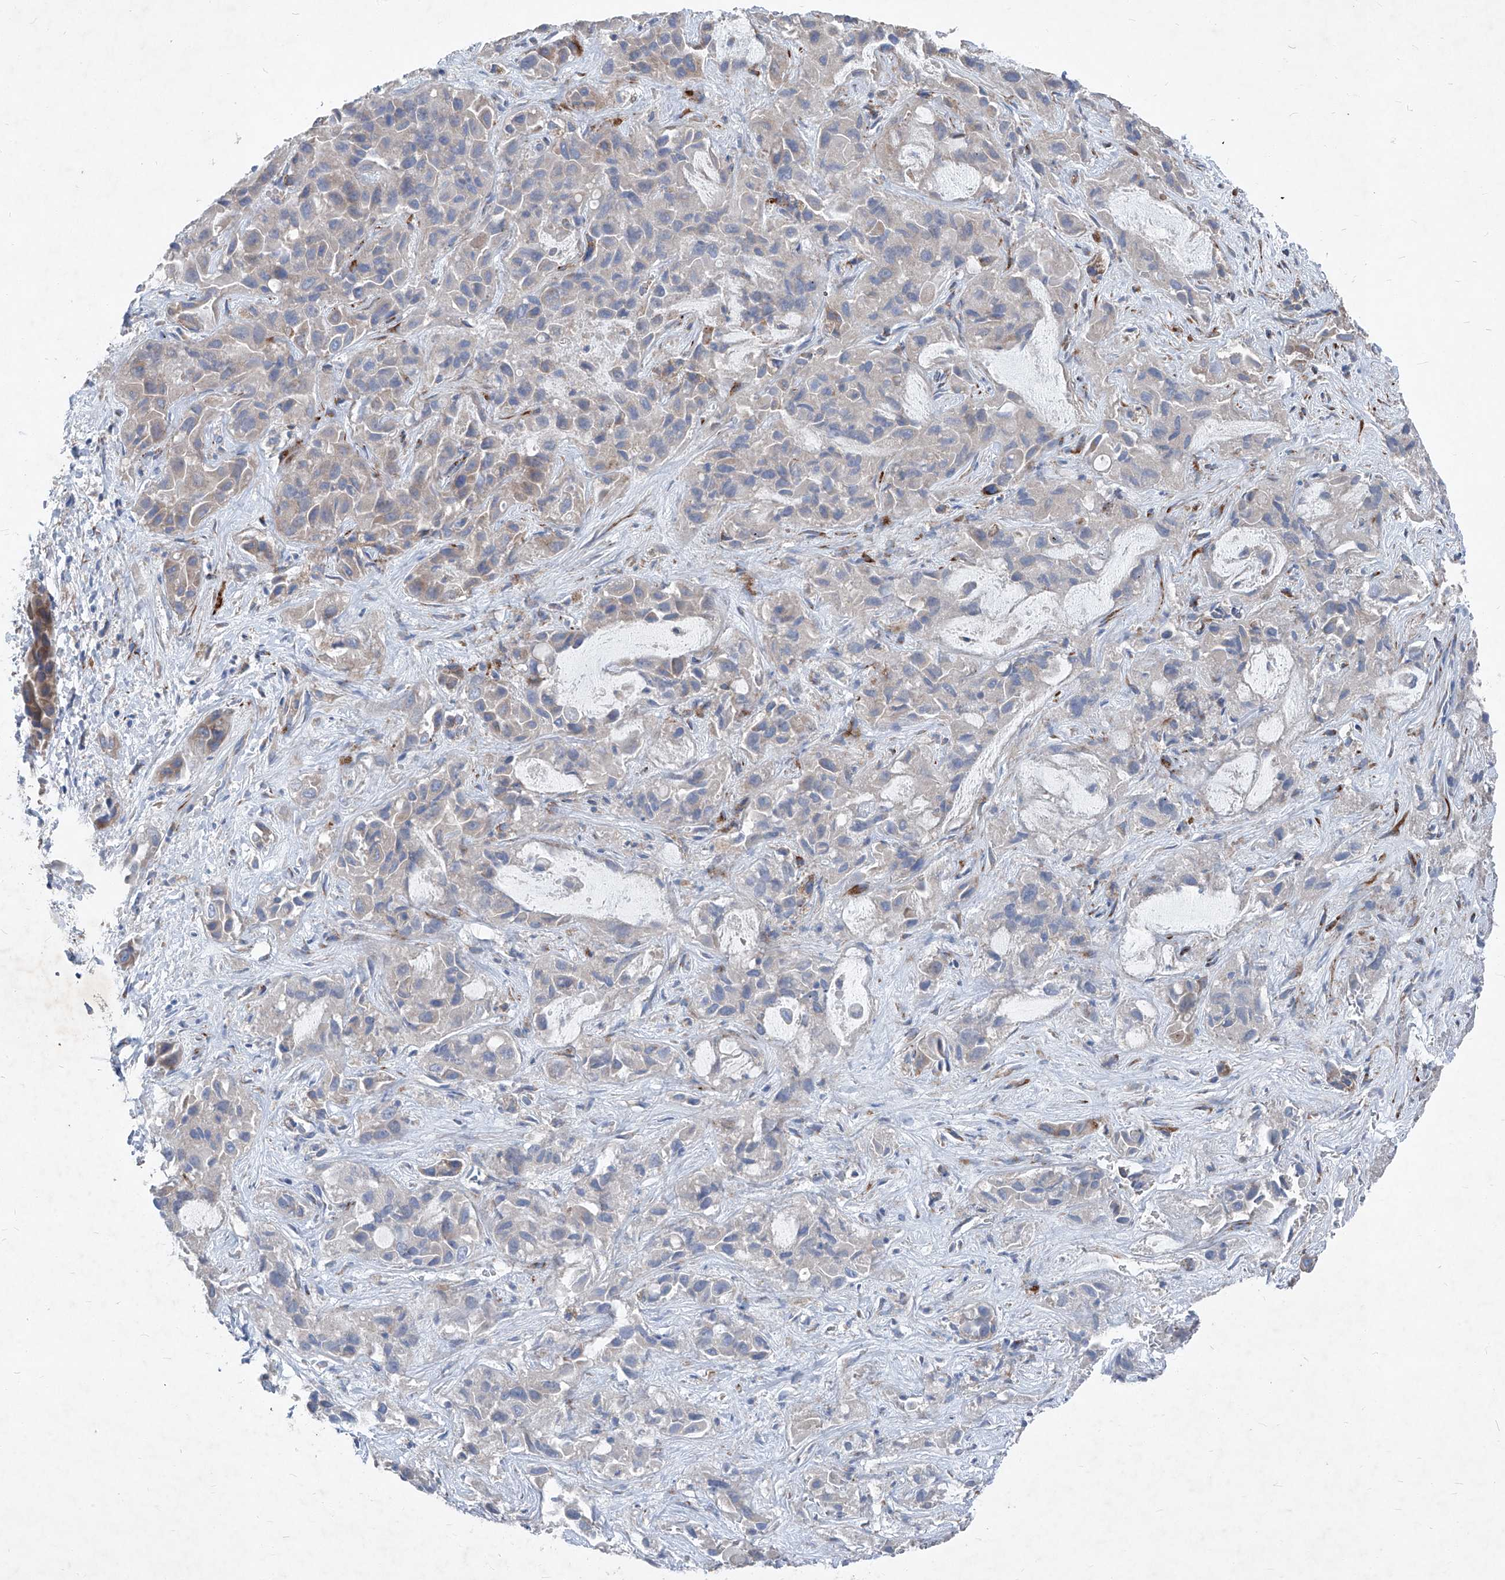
{"staining": {"intensity": "moderate", "quantity": "<25%", "location": "cytoplasmic/membranous"}, "tissue": "liver cancer", "cell_type": "Tumor cells", "image_type": "cancer", "snomed": [{"axis": "morphology", "description": "Cholangiocarcinoma"}, {"axis": "topography", "description": "Liver"}], "caption": "Protein positivity by IHC reveals moderate cytoplasmic/membranous staining in about <25% of tumor cells in liver cancer. (Brightfield microscopy of DAB IHC at high magnification).", "gene": "IFI27", "patient": {"sex": "female", "age": 52}}